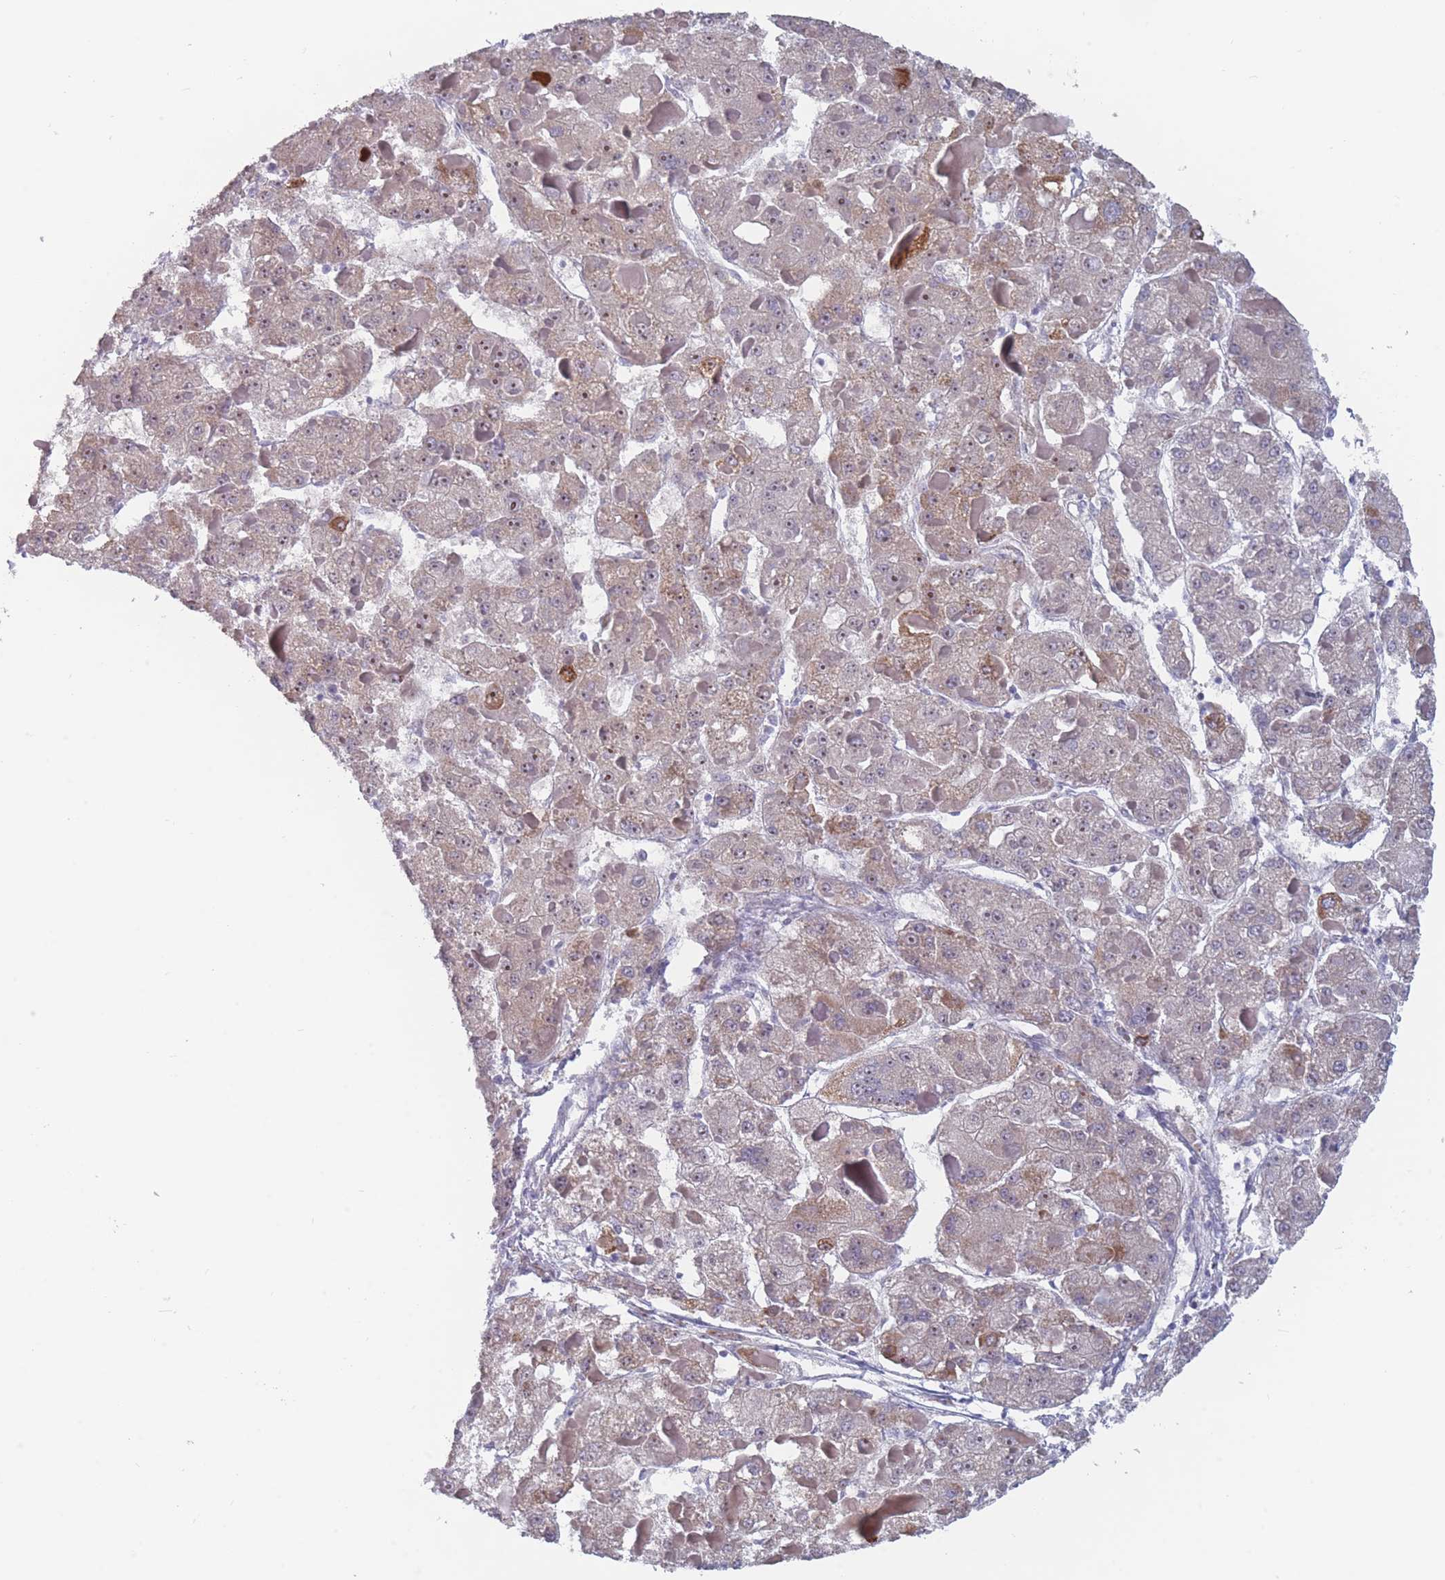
{"staining": {"intensity": "moderate", "quantity": "<25%", "location": "nuclear"}, "tissue": "liver cancer", "cell_type": "Tumor cells", "image_type": "cancer", "snomed": [{"axis": "morphology", "description": "Carcinoma, Hepatocellular, NOS"}, {"axis": "topography", "description": "Liver"}], "caption": "Liver cancer (hepatocellular carcinoma) tissue displays moderate nuclear expression in approximately <25% of tumor cells, visualized by immunohistochemistry.", "gene": "ST8SIA5", "patient": {"sex": "female", "age": 73}}